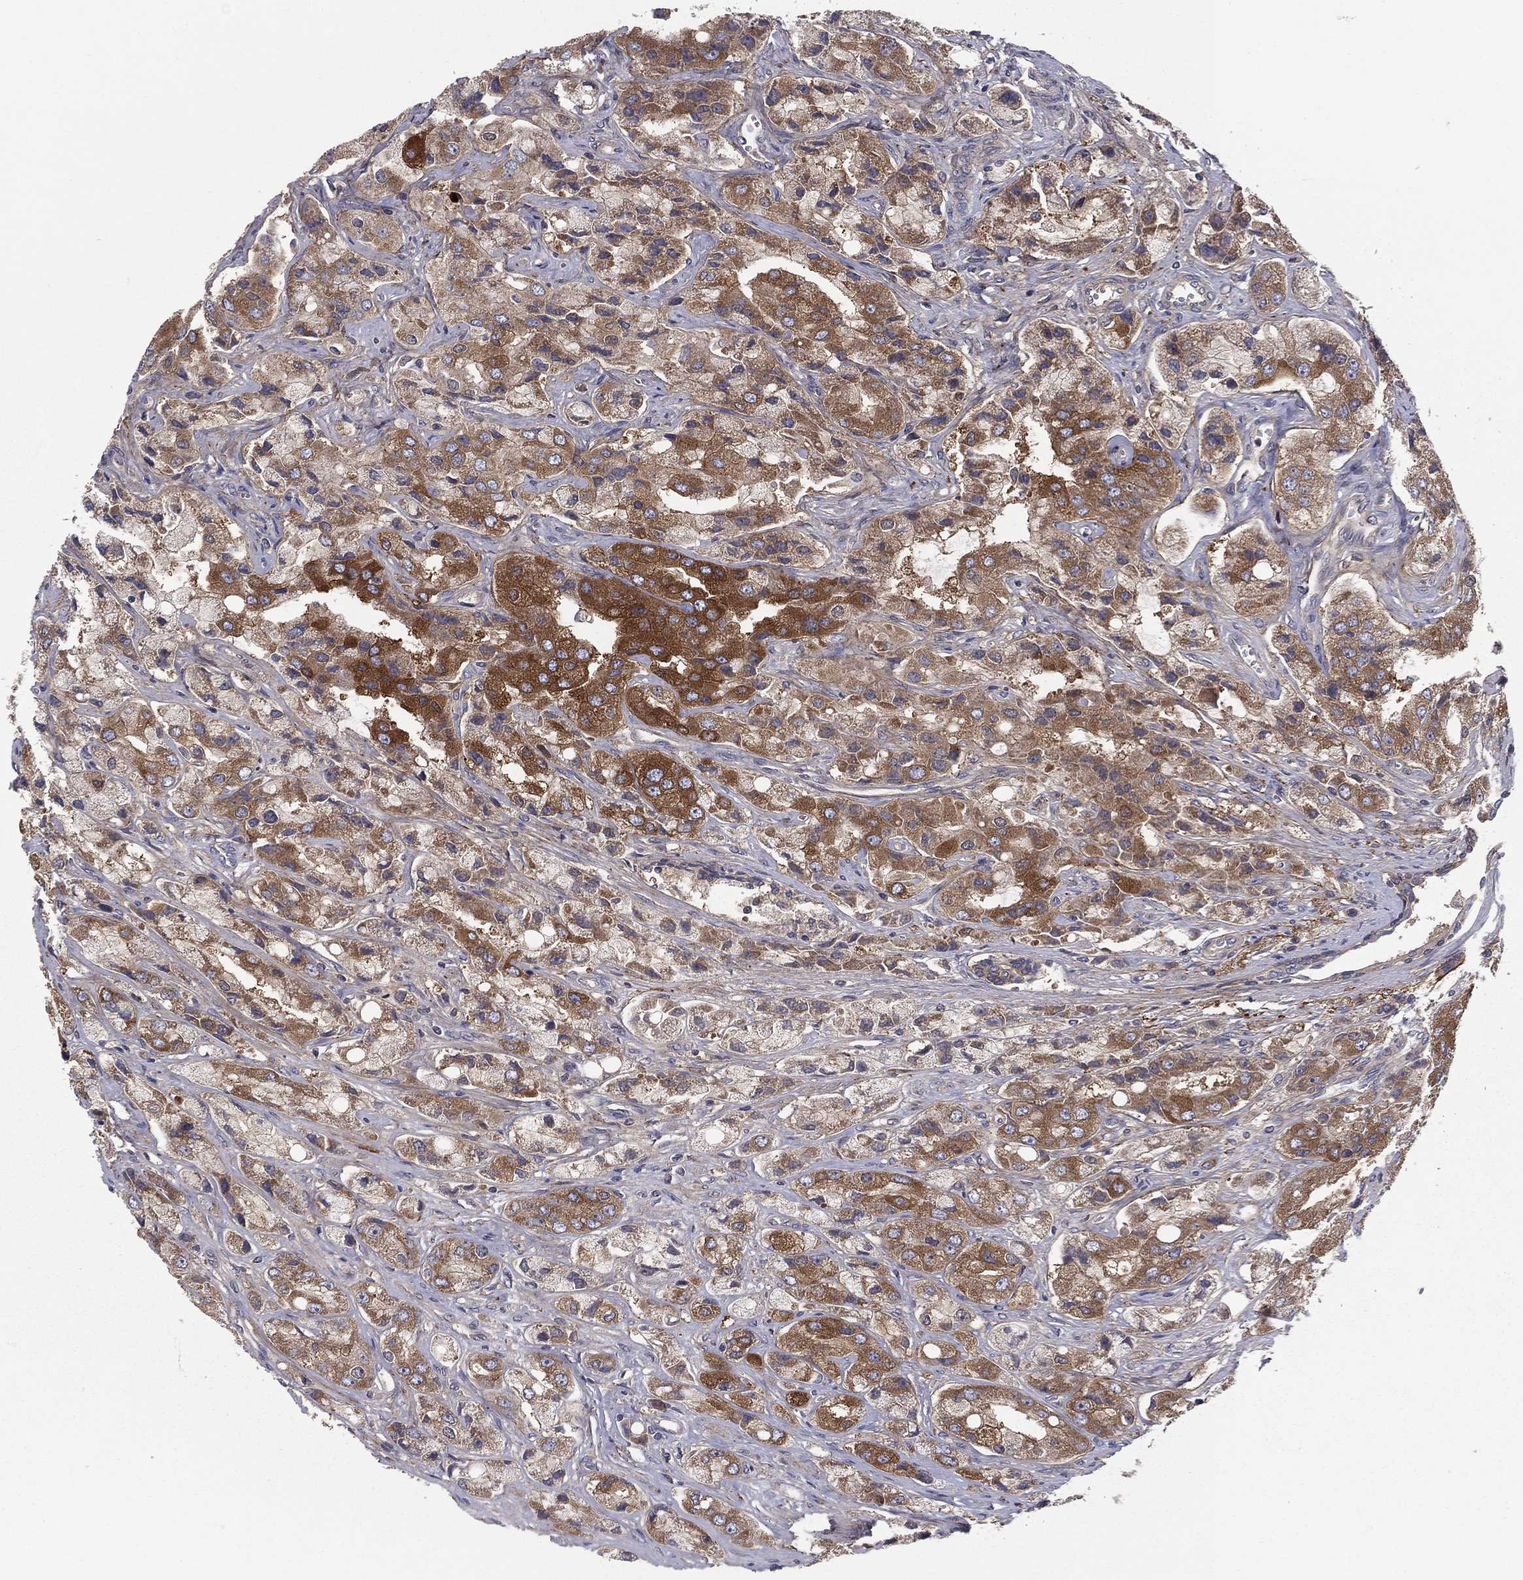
{"staining": {"intensity": "strong", "quantity": "25%-75%", "location": "cytoplasmic/membranous"}, "tissue": "prostate cancer", "cell_type": "Tumor cells", "image_type": "cancer", "snomed": [{"axis": "morphology", "description": "Adenocarcinoma, Low grade"}, {"axis": "topography", "description": "Prostate"}], "caption": "Immunohistochemistry (IHC) staining of prostate cancer, which shows high levels of strong cytoplasmic/membranous expression in approximately 25%-75% of tumor cells indicating strong cytoplasmic/membranous protein positivity. The staining was performed using DAB (brown) for protein detection and nuclei were counterstained in hematoxylin (blue).", "gene": "RNF123", "patient": {"sex": "male", "age": 69}}